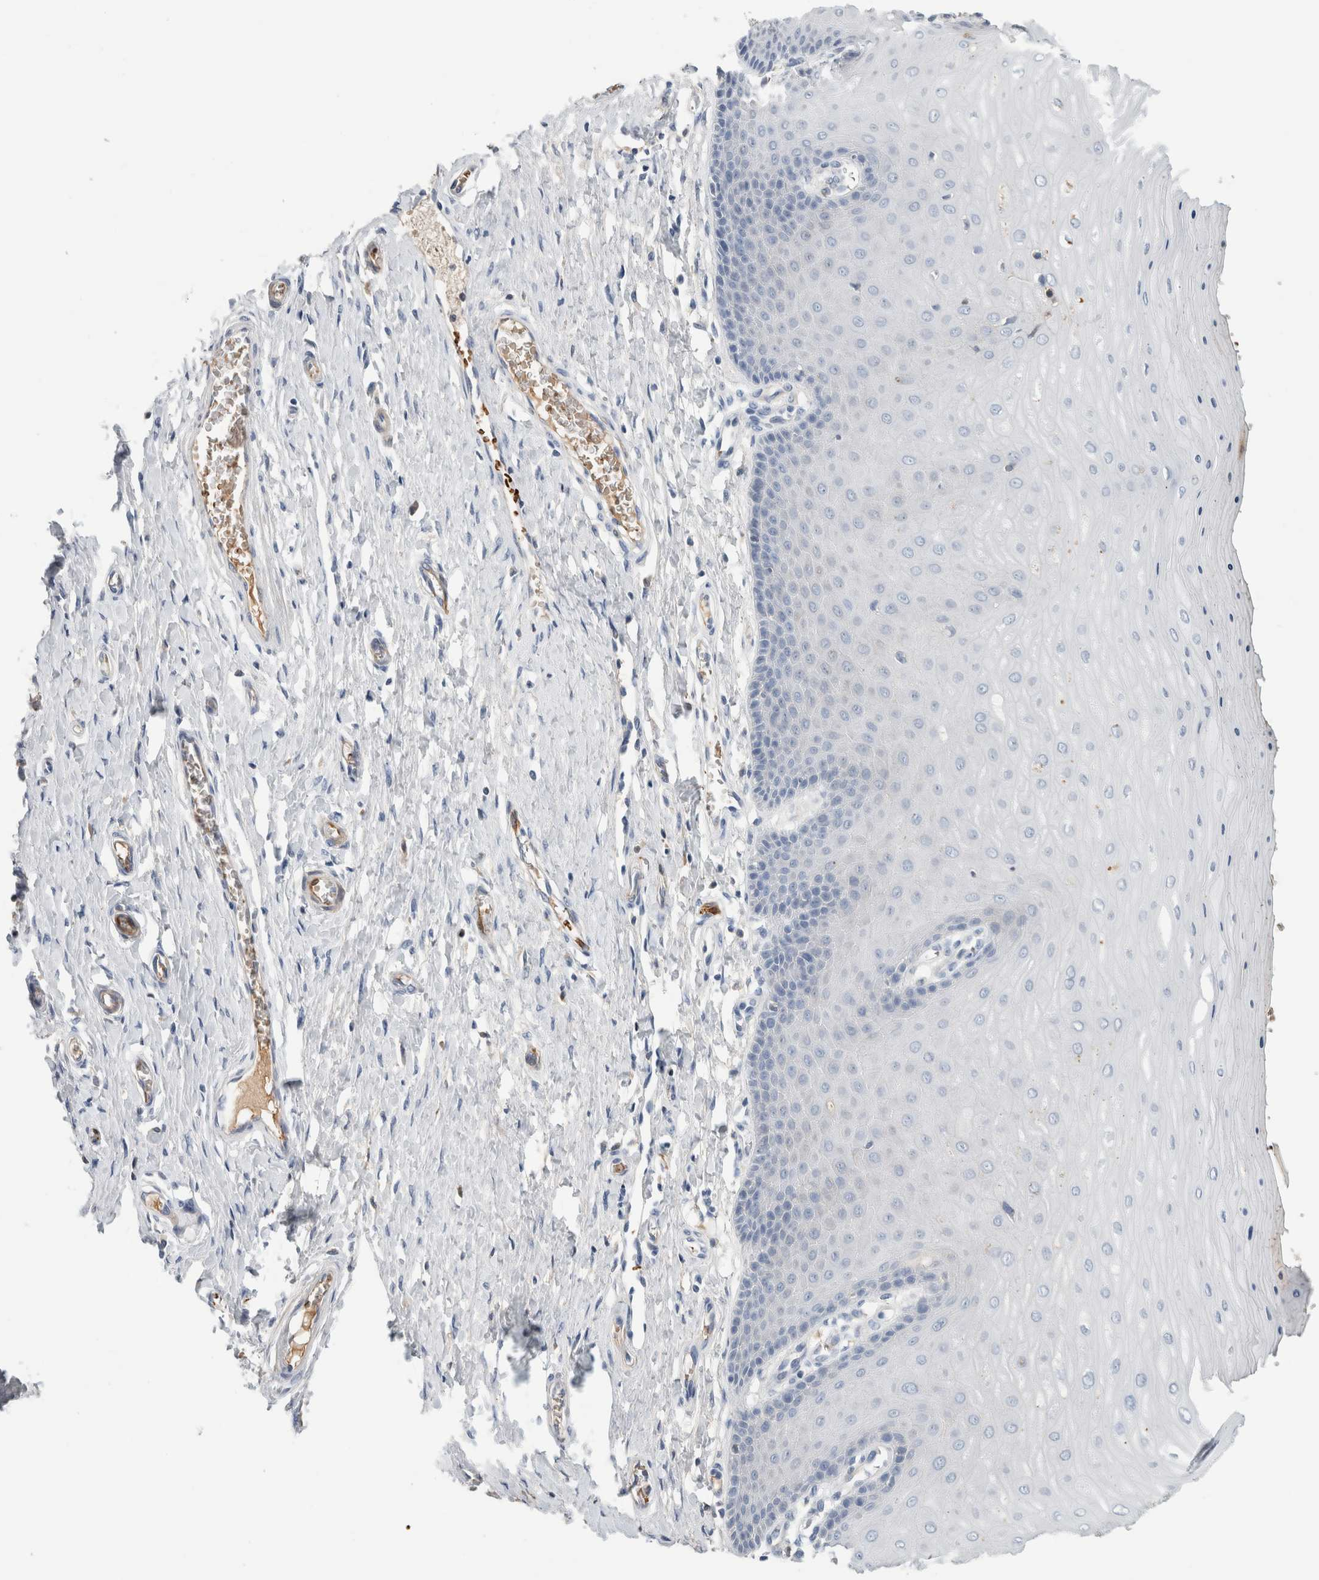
{"staining": {"intensity": "negative", "quantity": "none", "location": "none"}, "tissue": "cervix", "cell_type": "Glandular cells", "image_type": "normal", "snomed": [{"axis": "morphology", "description": "Normal tissue, NOS"}, {"axis": "topography", "description": "Cervix"}], "caption": "This is an immunohistochemistry histopathology image of unremarkable cervix. There is no expression in glandular cells.", "gene": "CA1", "patient": {"sex": "female", "age": 55}}